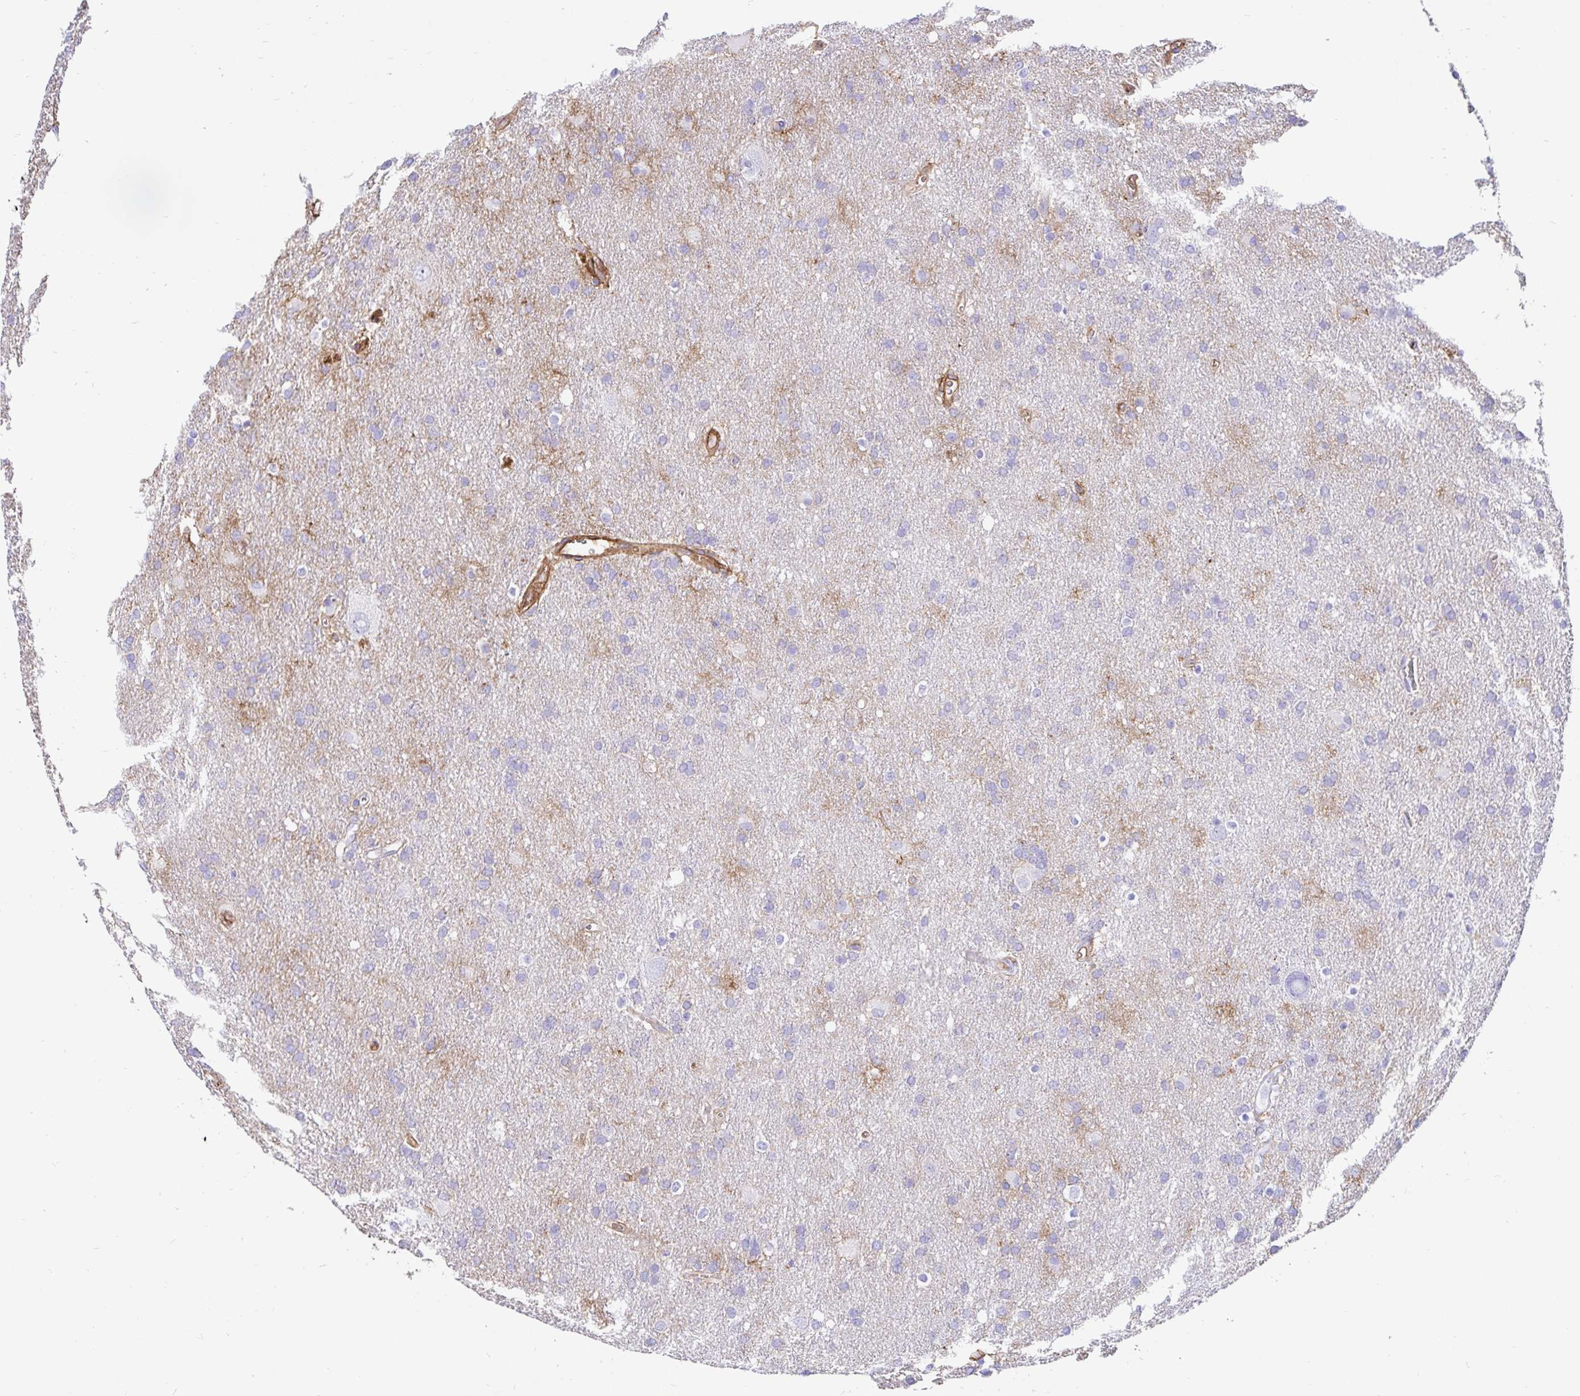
{"staining": {"intensity": "negative", "quantity": "none", "location": "none"}, "tissue": "glioma", "cell_type": "Tumor cells", "image_type": "cancer", "snomed": [{"axis": "morphology", "description": "Glioma, malignant, Low grade"}, {"axis": "topography", "description": "Brain"}], "caption": "Immunohistochemical staining of glioma reveals no significant positivity in tumor cells.", "gene": "ANXA2", "patient": {"sex": "male", "age": 66}}